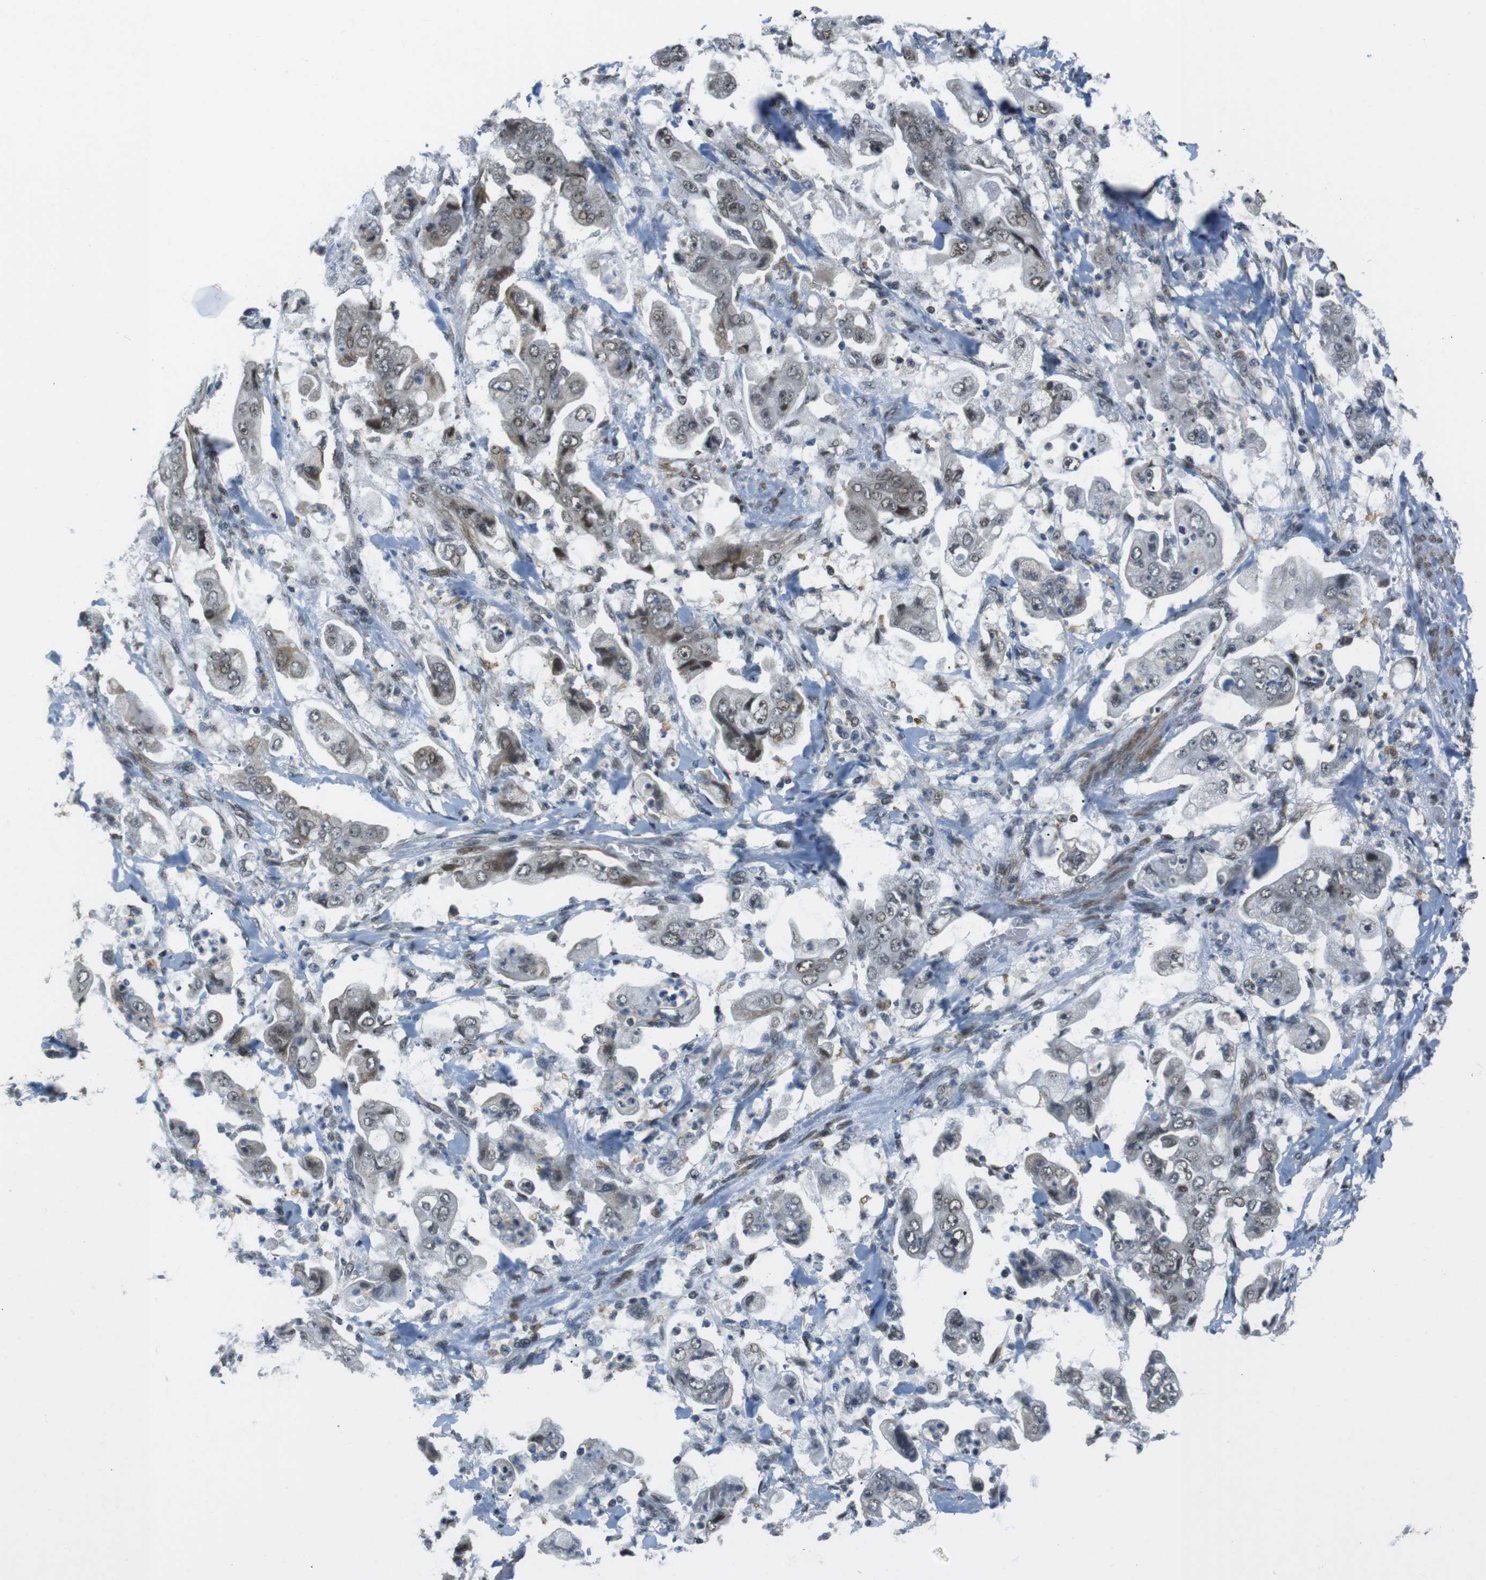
{"staining": {"intensity": "weak", "quantity": "25%-75%", "location": "nuclear"}, "tissue": "stomach cancer", "cell_type": "Tumor cells", "image_type": "cancer", "snomed": [{"axis": "morphology", "description": "Adenocarcinoma, NOS"}, {"axis": "topography", "description": "Stomach"}], "caption": "Protein staining of stomach cancer tissue exhibits weak nuclear expression in approximately 25%-75% of tumor cells.", "gene": "USP7", "patient": {"sex": "male", "age": 62}}